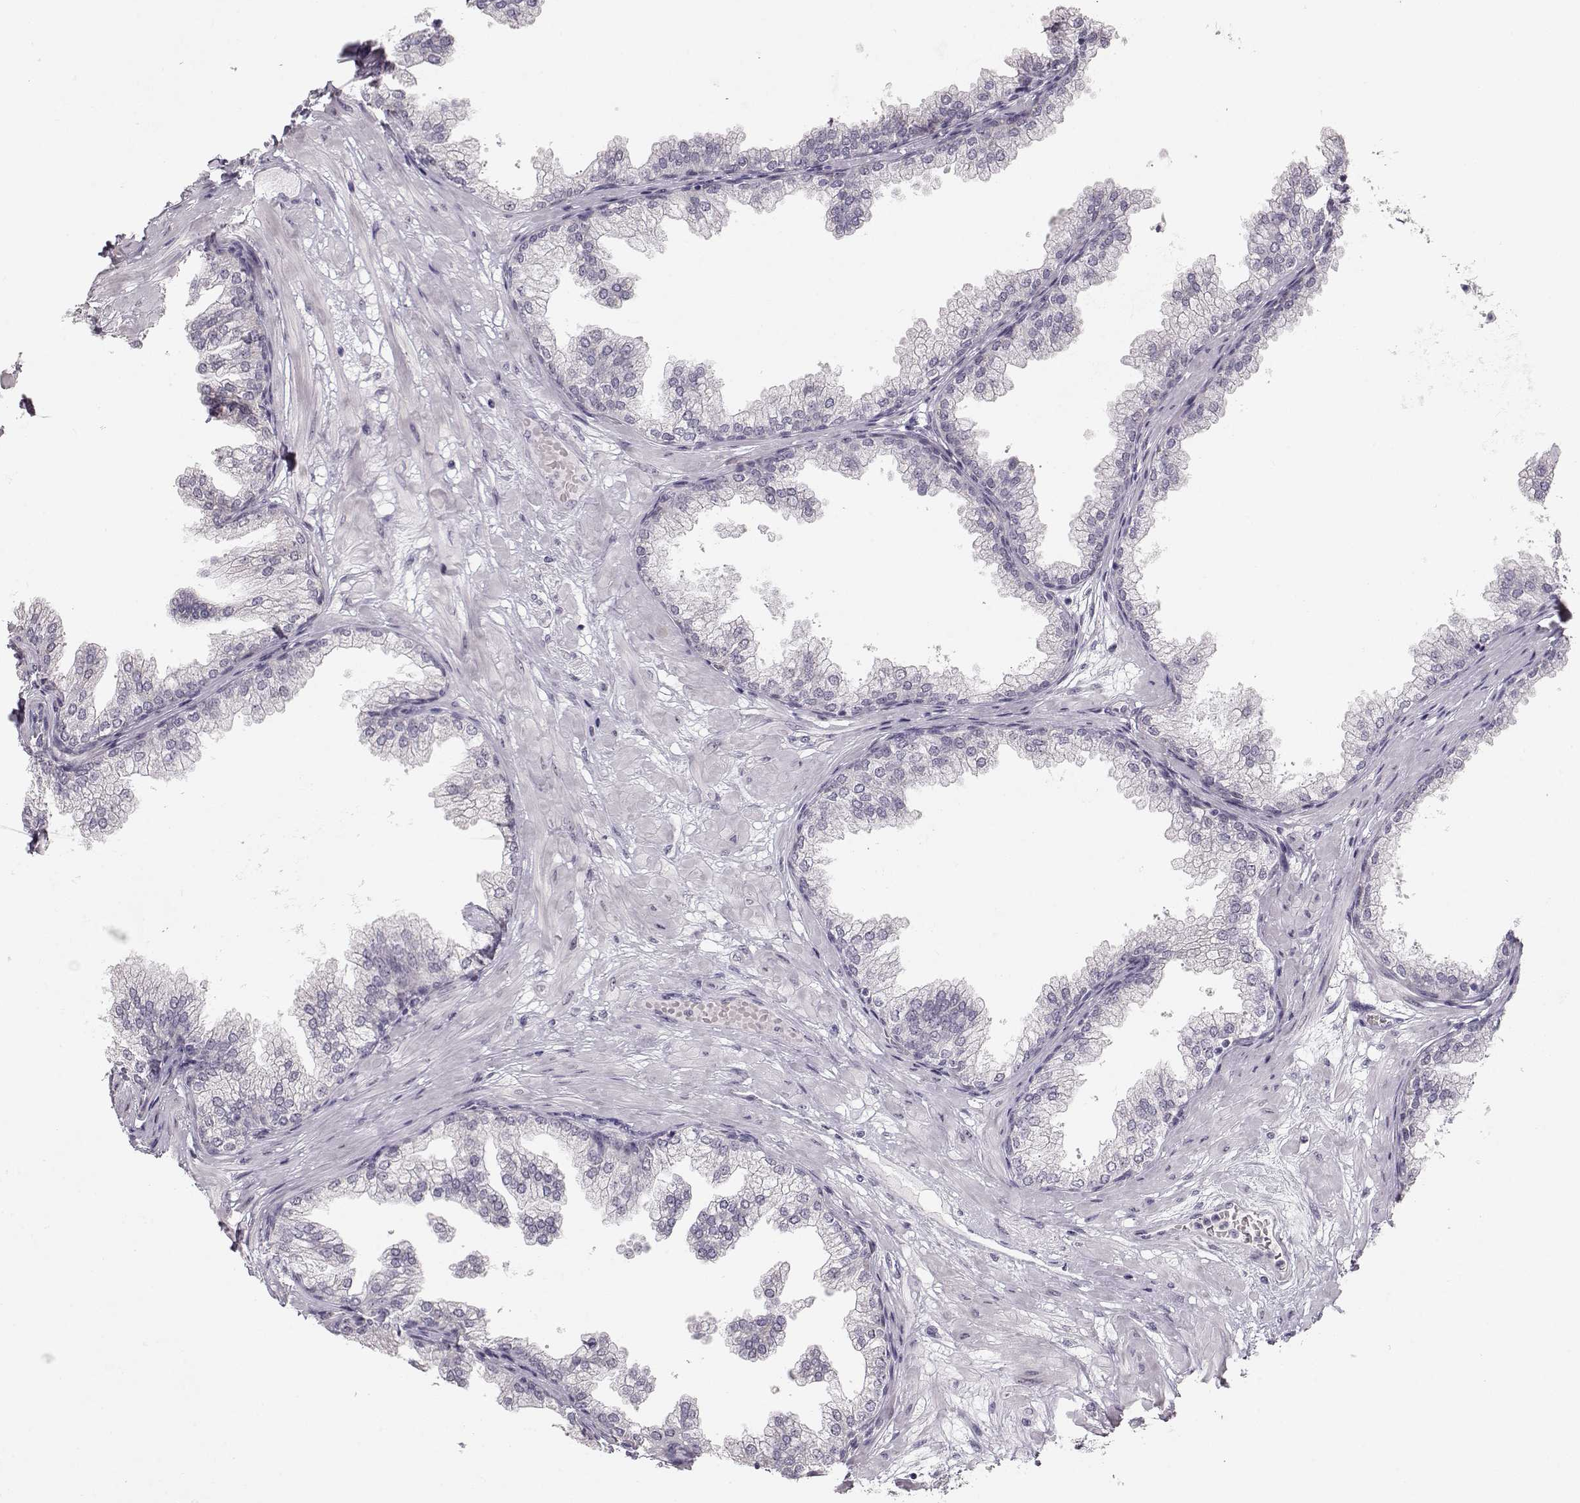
{"staining": {"intensity": "negative", "quantity": "none", "location": "none"}, "tissue": "prostate", "cell_type": "Glandular cells", "image_type": "normal", "snomed": [{"axis": "morphology", "description": "Normal tissue, NOS"}, {"axis": "topography", "description": "Prostate"}], "caption": "DAB immunohistochemical staining of normal prostate reveals no significant staining in glandular cells. (Immunohistochemistry (ihc), brightfield microscopy, high magnification).", "gene": "FAM205A", "patient": {"sex": "male", "age": 37}}